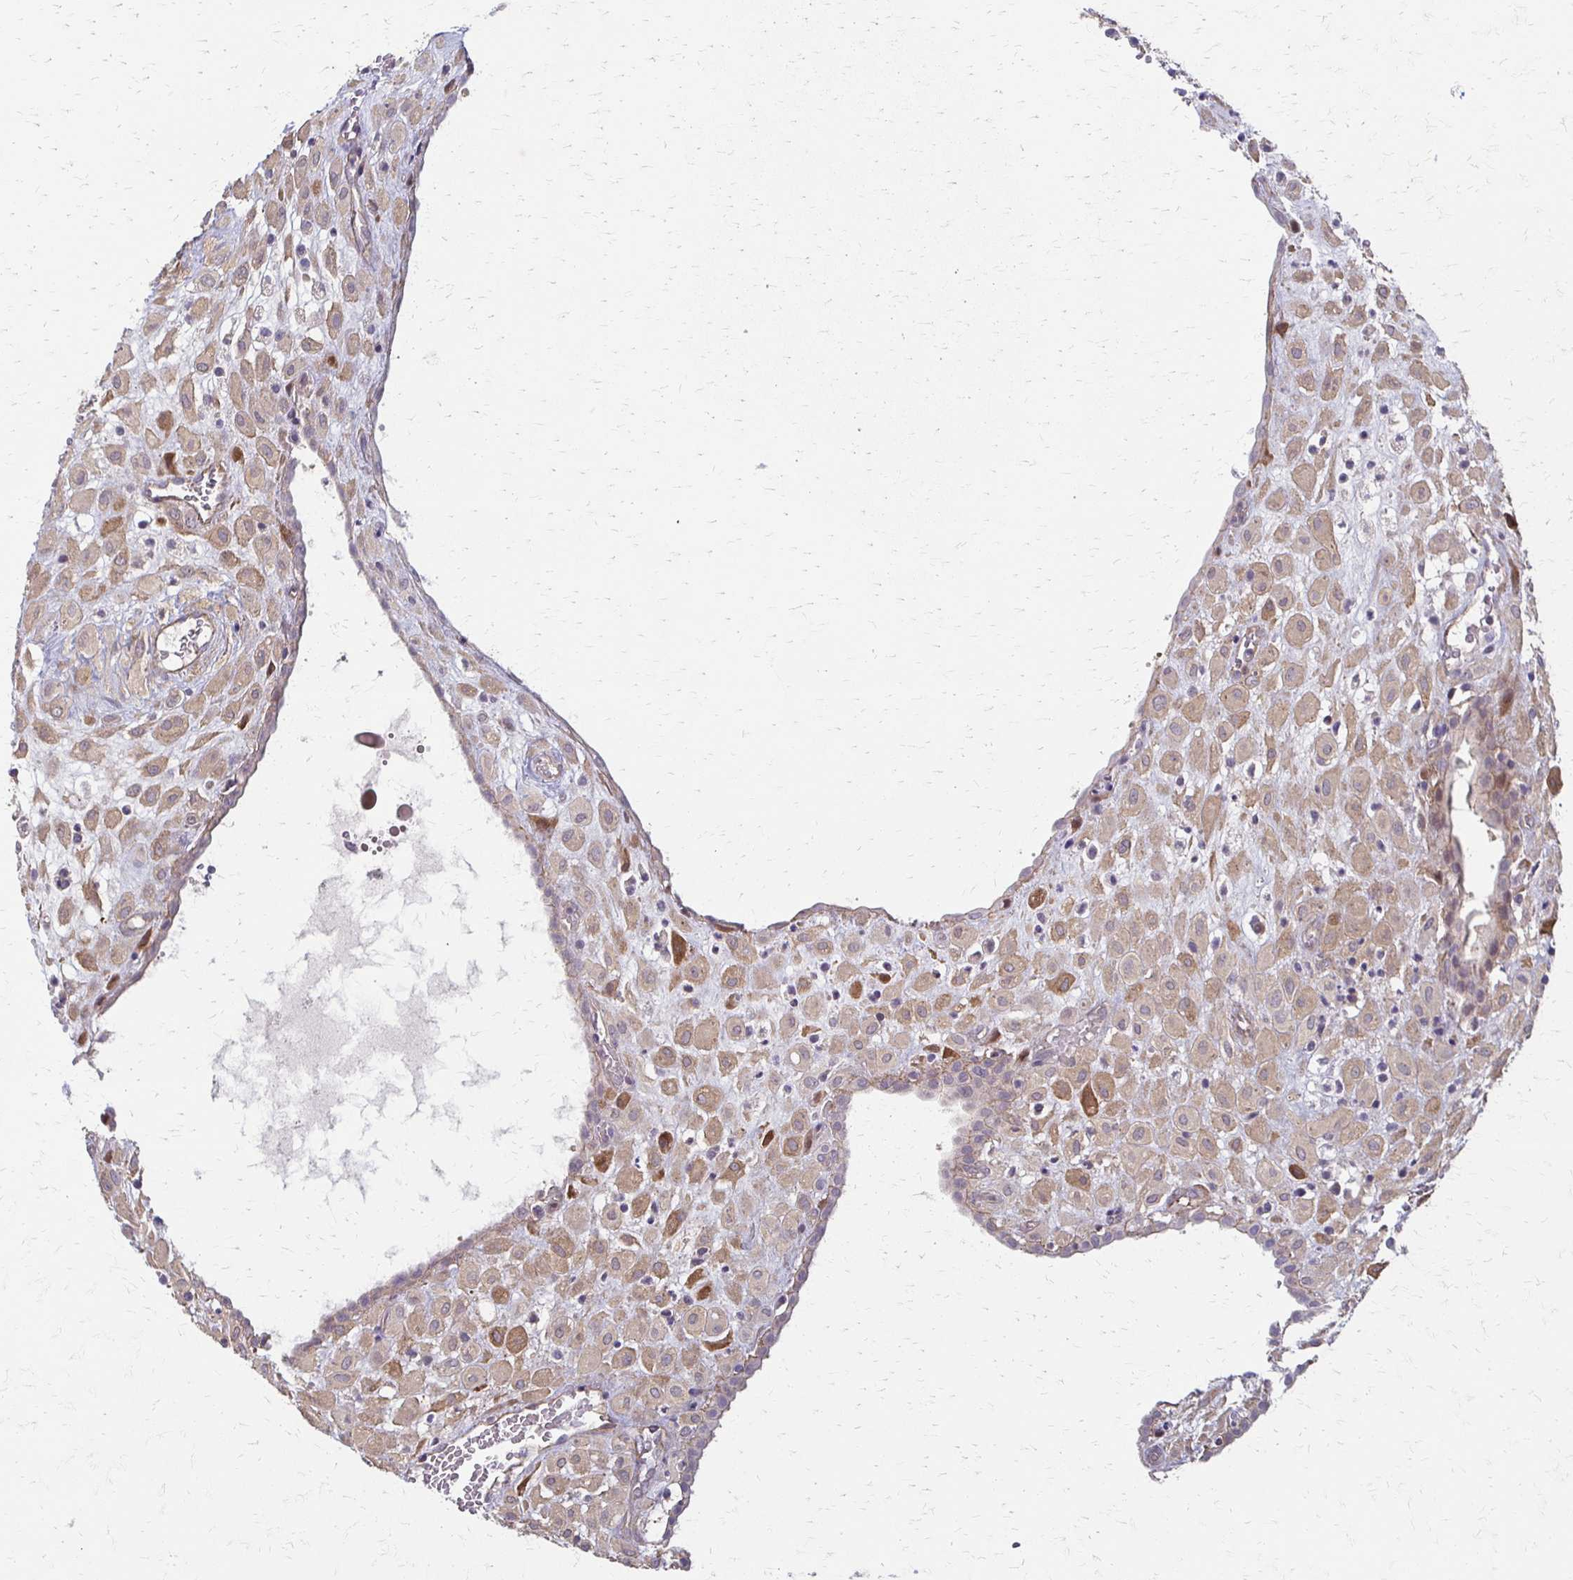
{"staining": {"intensity": "weak", "quantity": ">75%", "location": "cytoplasmic/membranous"}, "tissue": "placenta", "cell_type": "Decidual cells", "image_type": "normal", "snomed": [{"axis": "morphology", "description": "Normal tissue, NOS"}, {"axis": "topography", "description": "Placenta"}], "caption": "Weak cytoplasmic/membranous protein expression is identified in about >75% of decidual cells in placenta. (Stains: DAB (3,3'-diaminobenzidine) in brown, nuclei in blue, Microscopy: brightfield microscopy at high magnification).", "gene": "CFL2", "patient": {"sex": "female", "age": 24}}